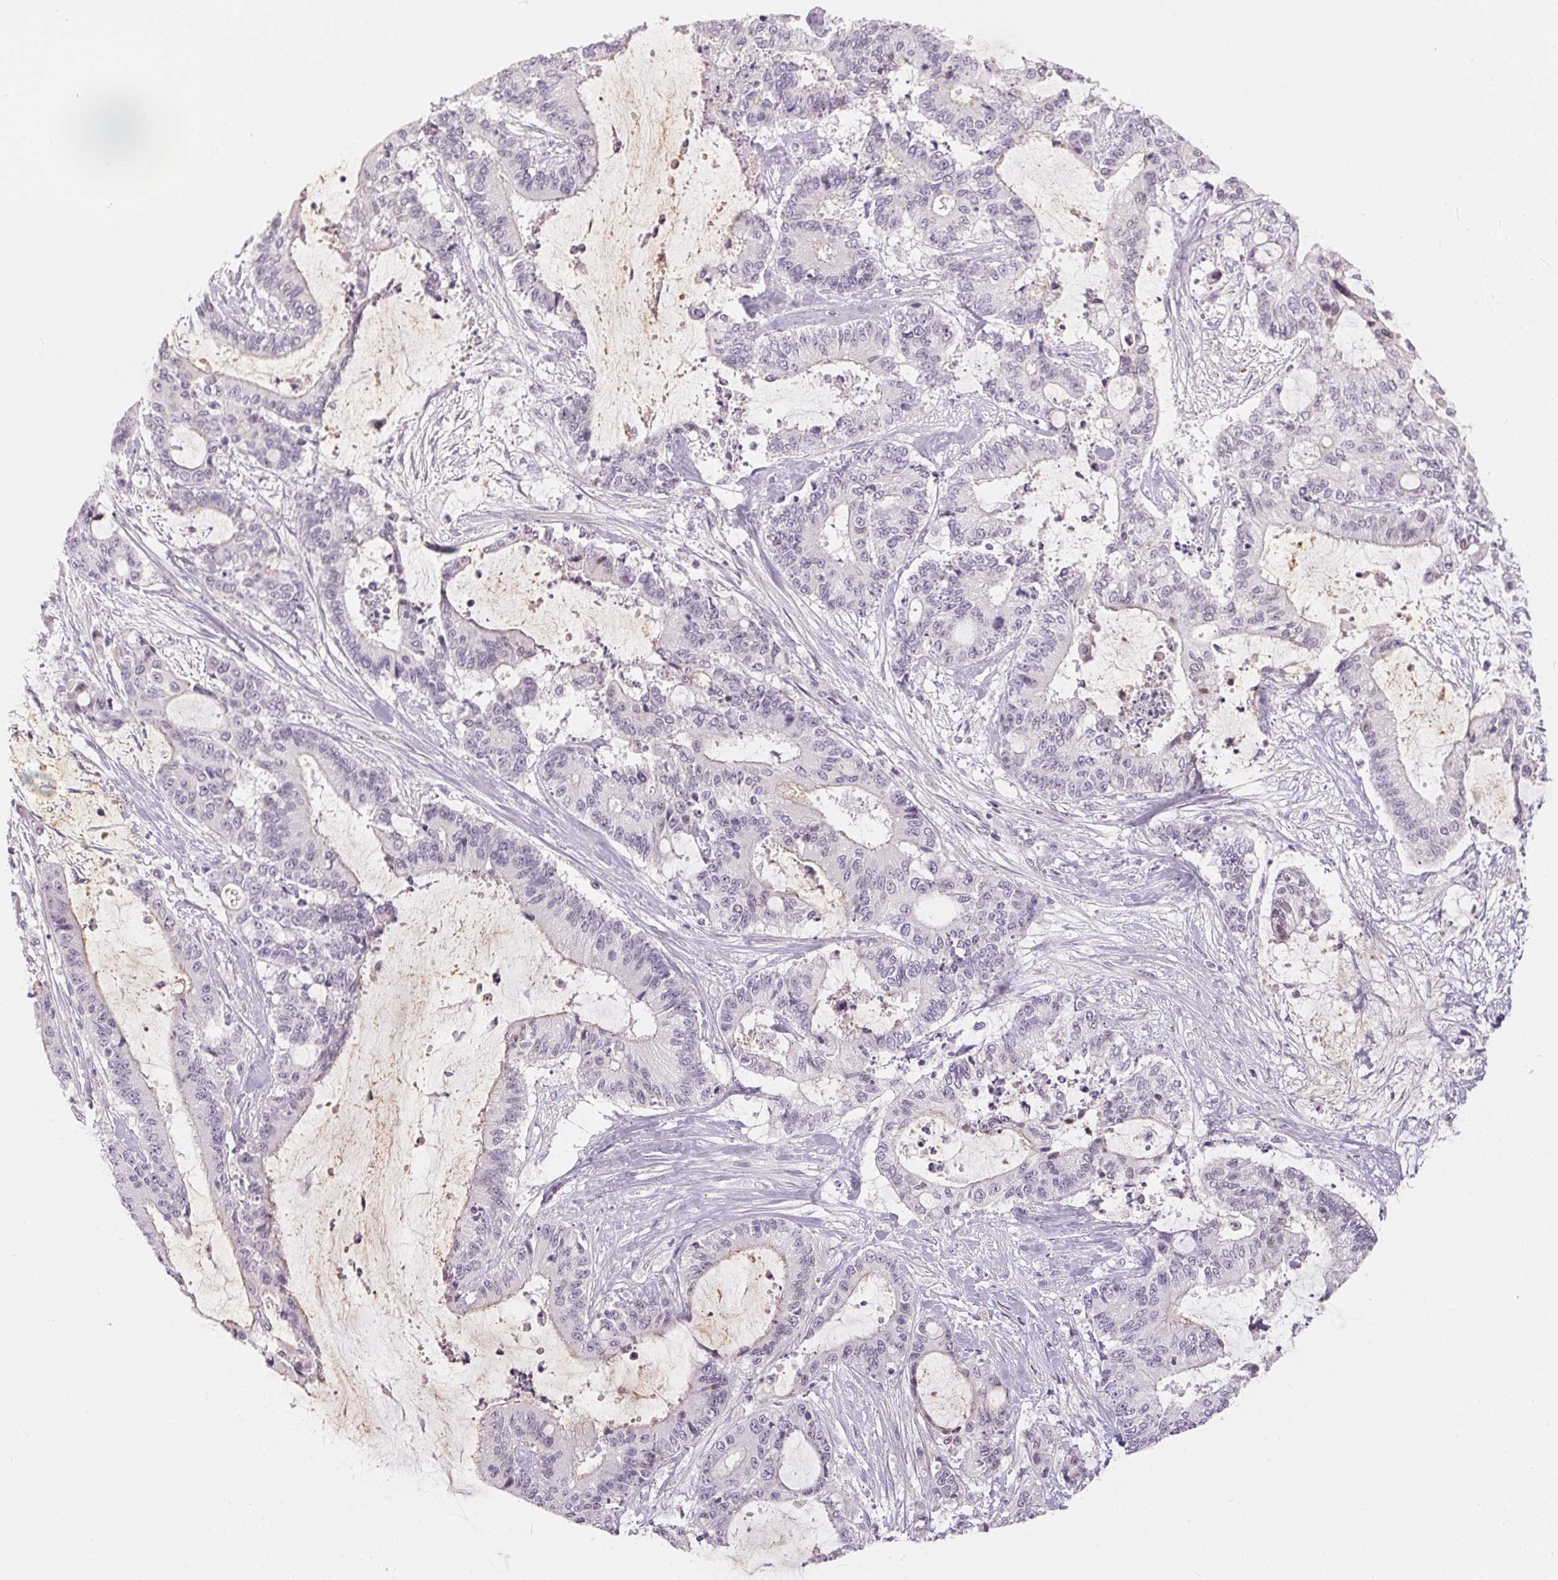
{"staining": {"intensity": "negative", "quantity": "none", "location": "none"}, "tissue": "liver cancer", "cell_type": "Tumor cells", "image_type": "cancer", "snomed": [{"axis": "morphology", "description": "Cholangiocarcinoma"}, {"axis": "topography", "description": "Liver"}], "caption": "DAB immunohistochemical staining of liver cholangiocarcinoma displays no significant positivity in tumor cells.", "gene": "GDAP1L1", "patient": {"sex": "female", "age": 73}}